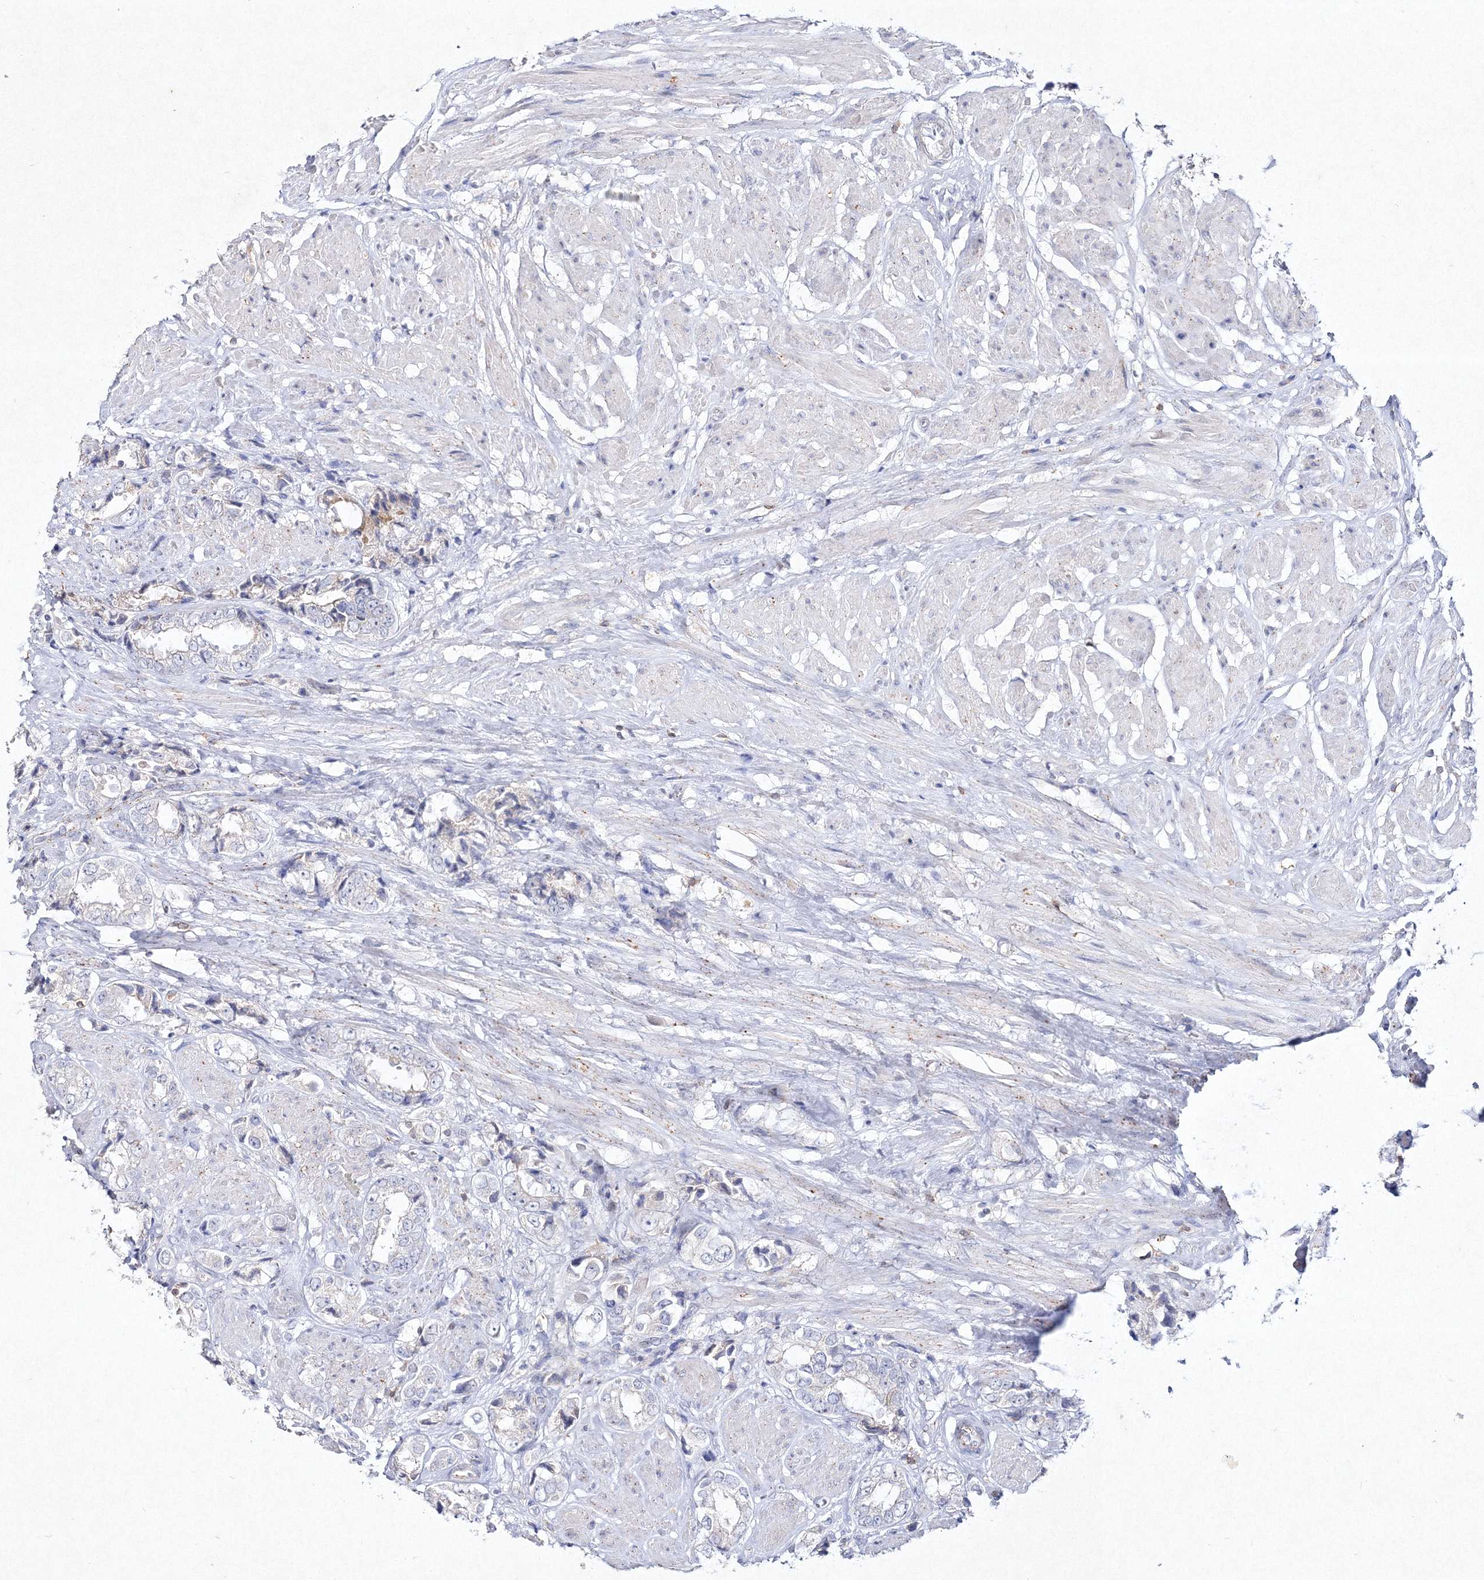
{"staining": {"intensity": "negative", "quantity": "none", "location": "none"}, "tissue": "prostate cancer", "cell_type": "Tumor cells", "image_type": "cancer", "snomed": [{"axis": "morphology", "description": "Adenocarcinoma, High grade"}, {"axis": "topography", "description": "Prostate"}], "caption": "This is an IHC image of human prostate cancer. There is no staining in tumor cells.", "gene": "HCST", "patient": {"sex": "male", "age": 61}}